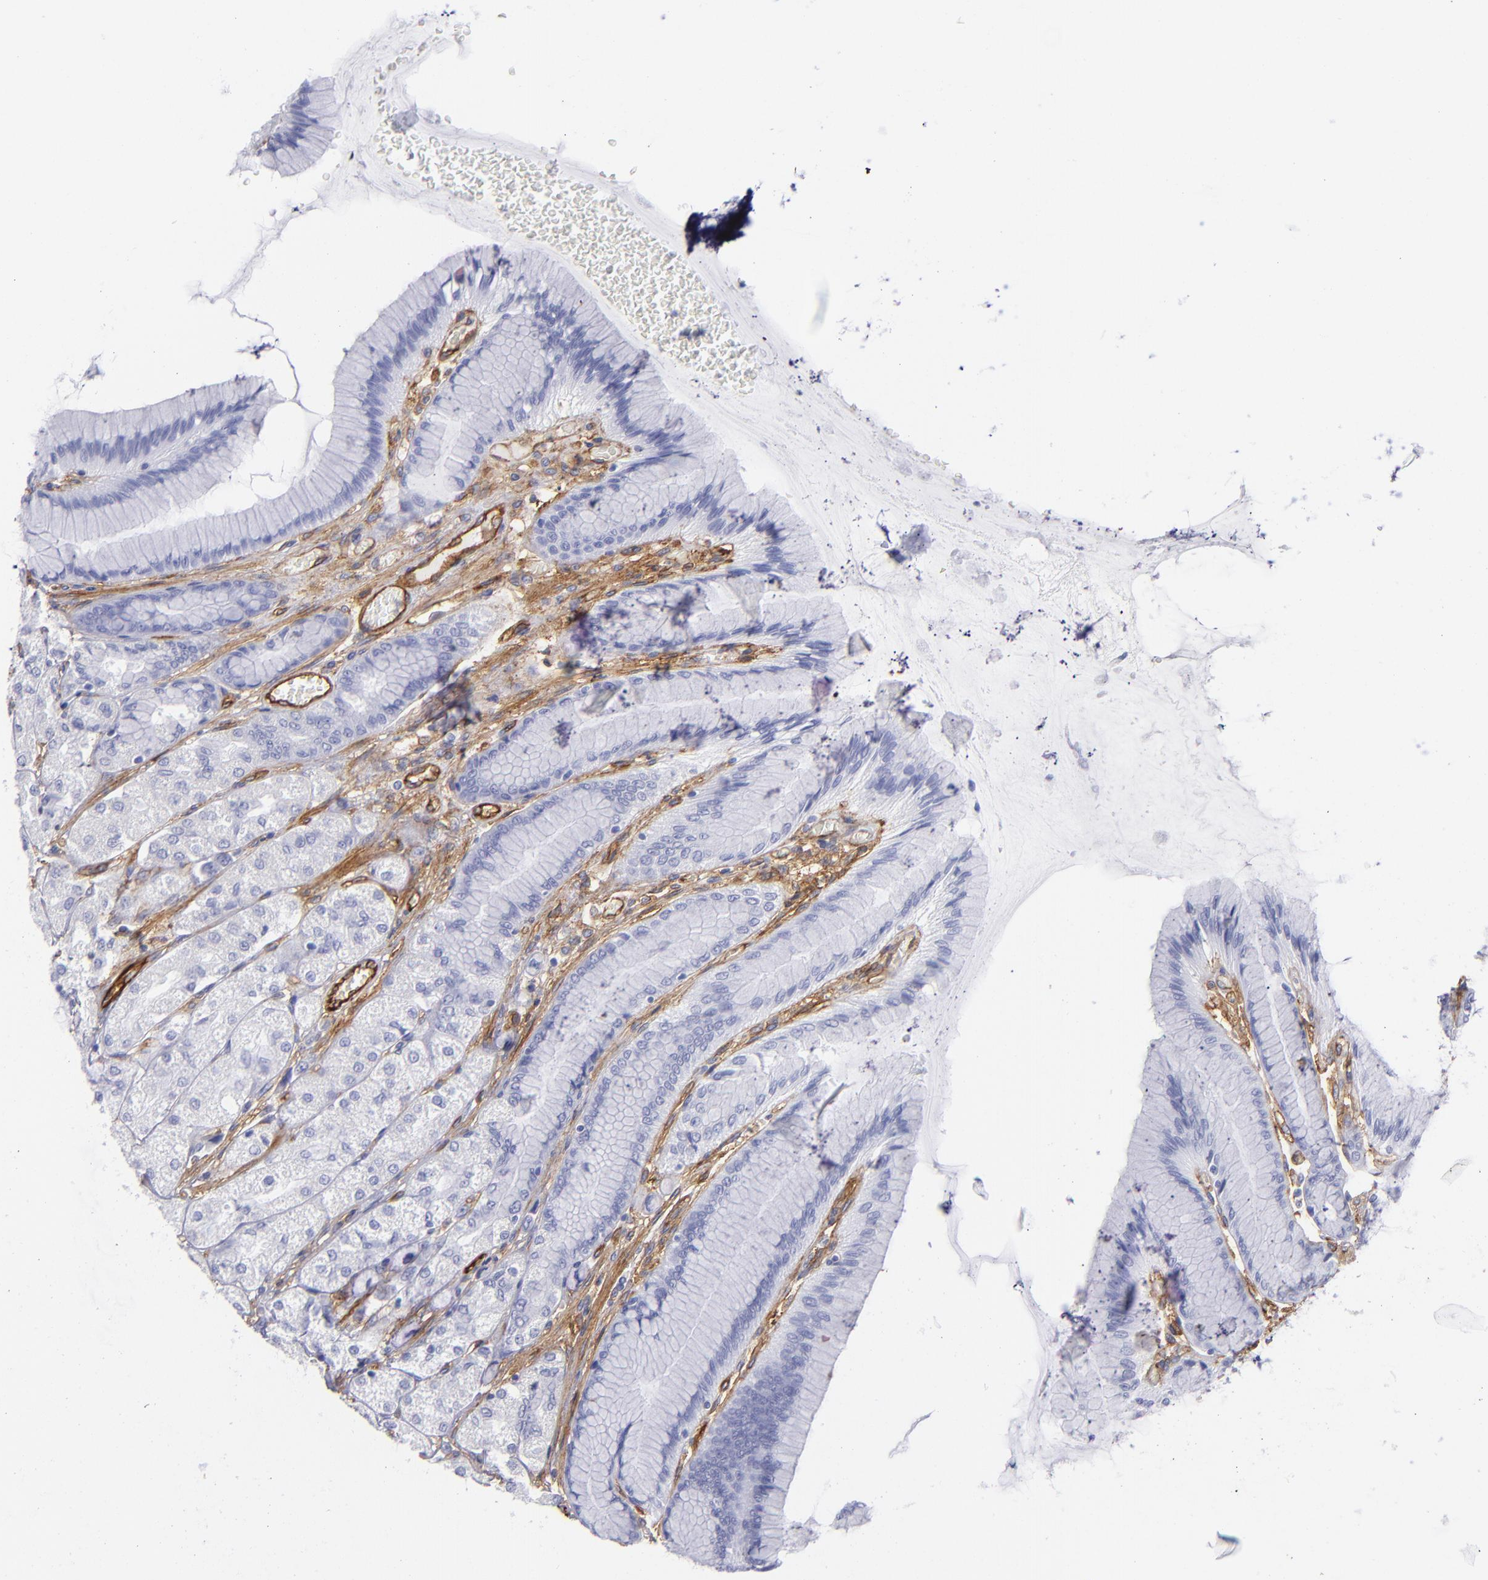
{"staining": {"intensity": "negative", "quantity": "none", "location": "none"}, "tissue": "stomach", "cell_type": "Glandular cells", "image_type": "normal", "snomed": [{"axis": "morphology", "description": "Normal tissue, NOS"}, {"axis": "morphology", "description": "Adenocarcinoma, NOS"}, {"axis": "topography", "description": "Stomach"}, {"axis": "topography", "description": "Stomach, lower"}], "caption": "The image demonstrates no staining of glandular cells in benign stomach. Nuclei are stained in blue.", "gene": "ENTPD1", "patient": {"sex": "female", "age": 65}}